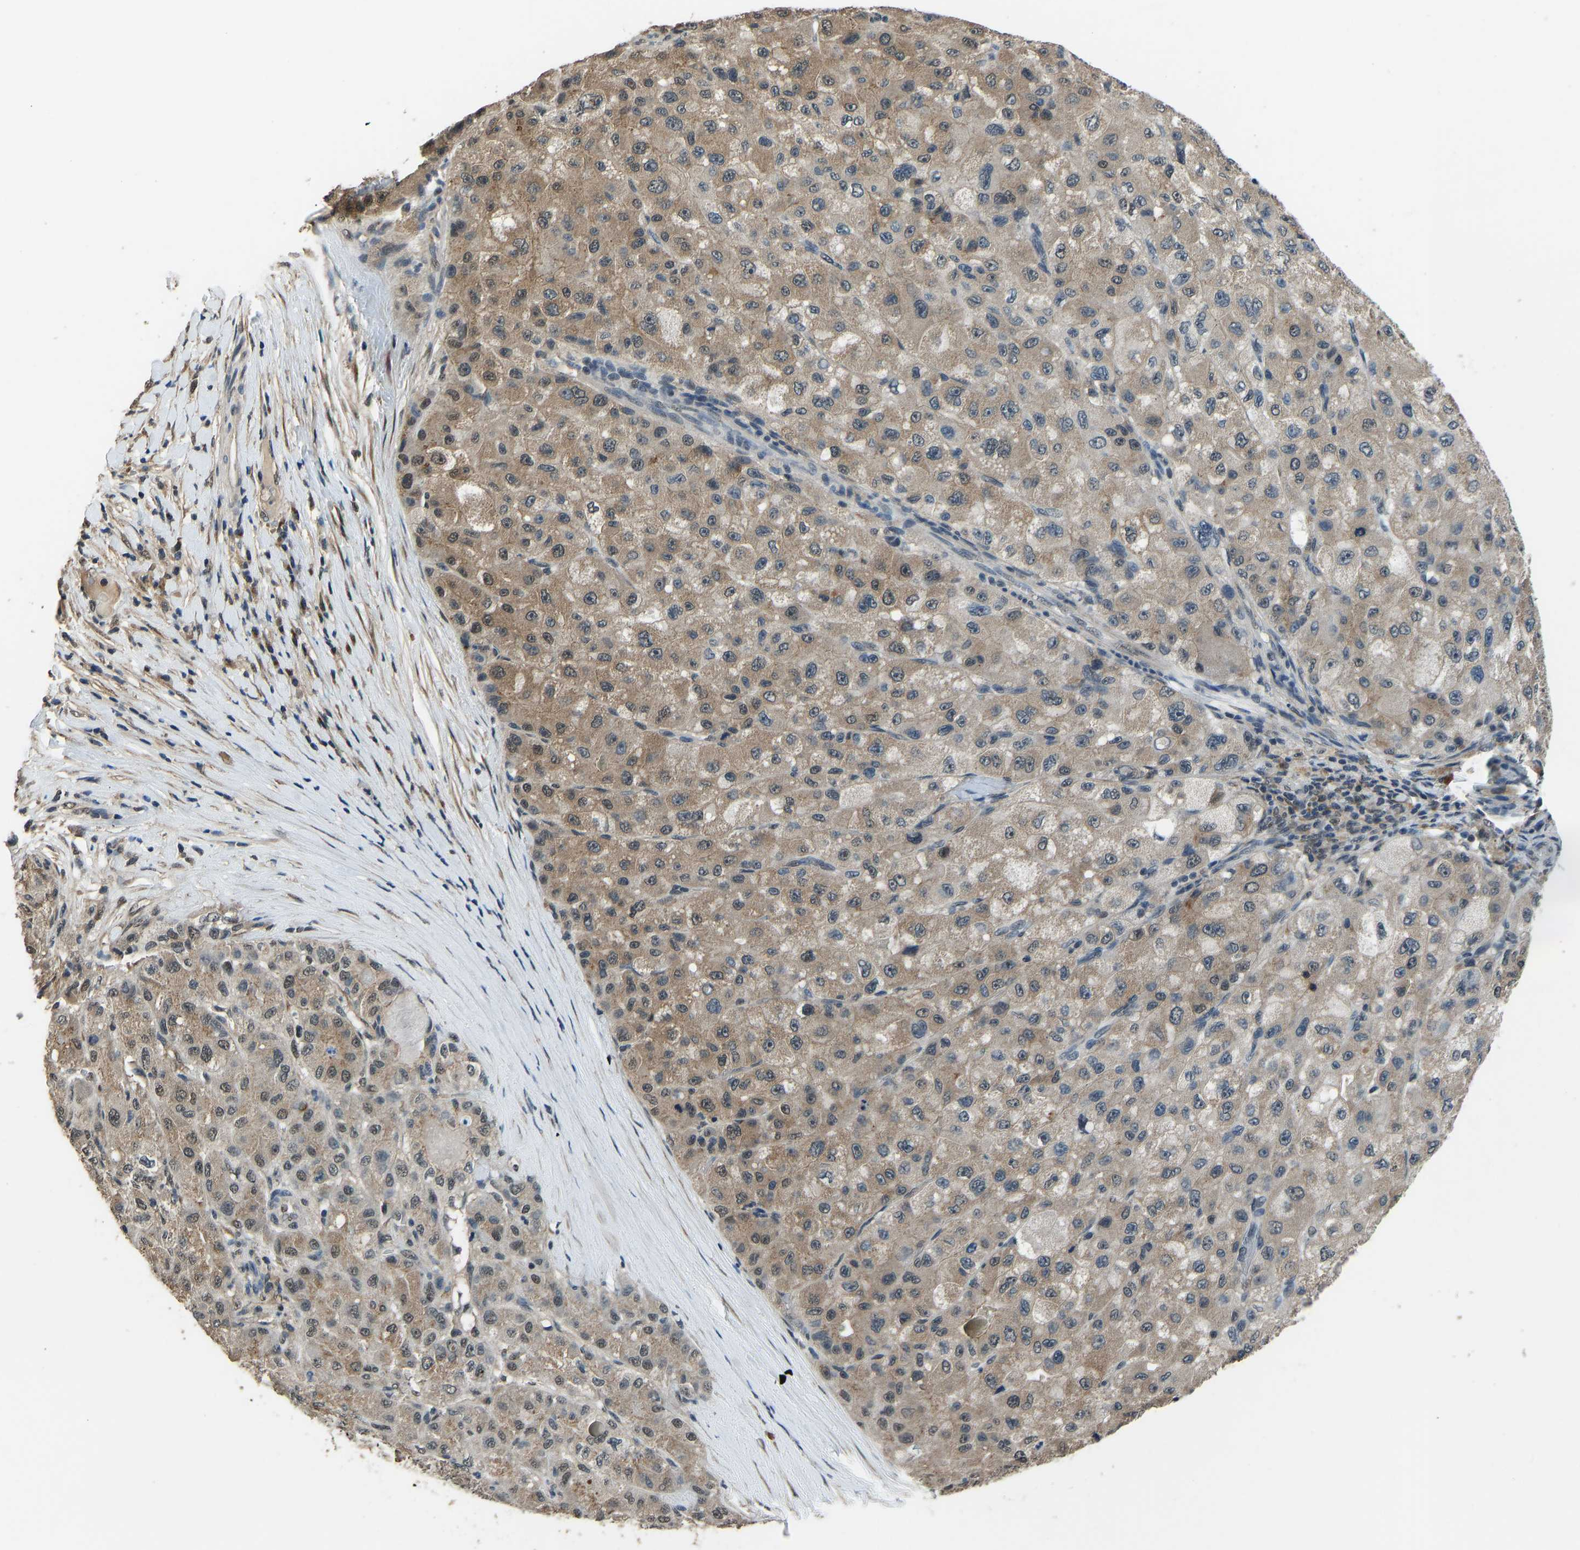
{"staining": {"intensity": "moderate", "quantity": ">75%", "location": "cytoplasmic/membranous"}, "tissue": "liver cancer", "cell_type": "Tumor cells", "image_type": "cancer", "snomed": [{"axis": "morphology", "description": "Carcinoma, Hepatocellular, NOS"}, {"axis": "topography", "description": "Liver"}], "caption": "About >75% of tumor cells in liver hepatocellular carcinoma demonstrate moderate cytoplasmic/membranous protein staining as visualized by brown immunohistochemical staining.", "gene": "TOX4", "patient": {"sex": "male", "age": 80}}